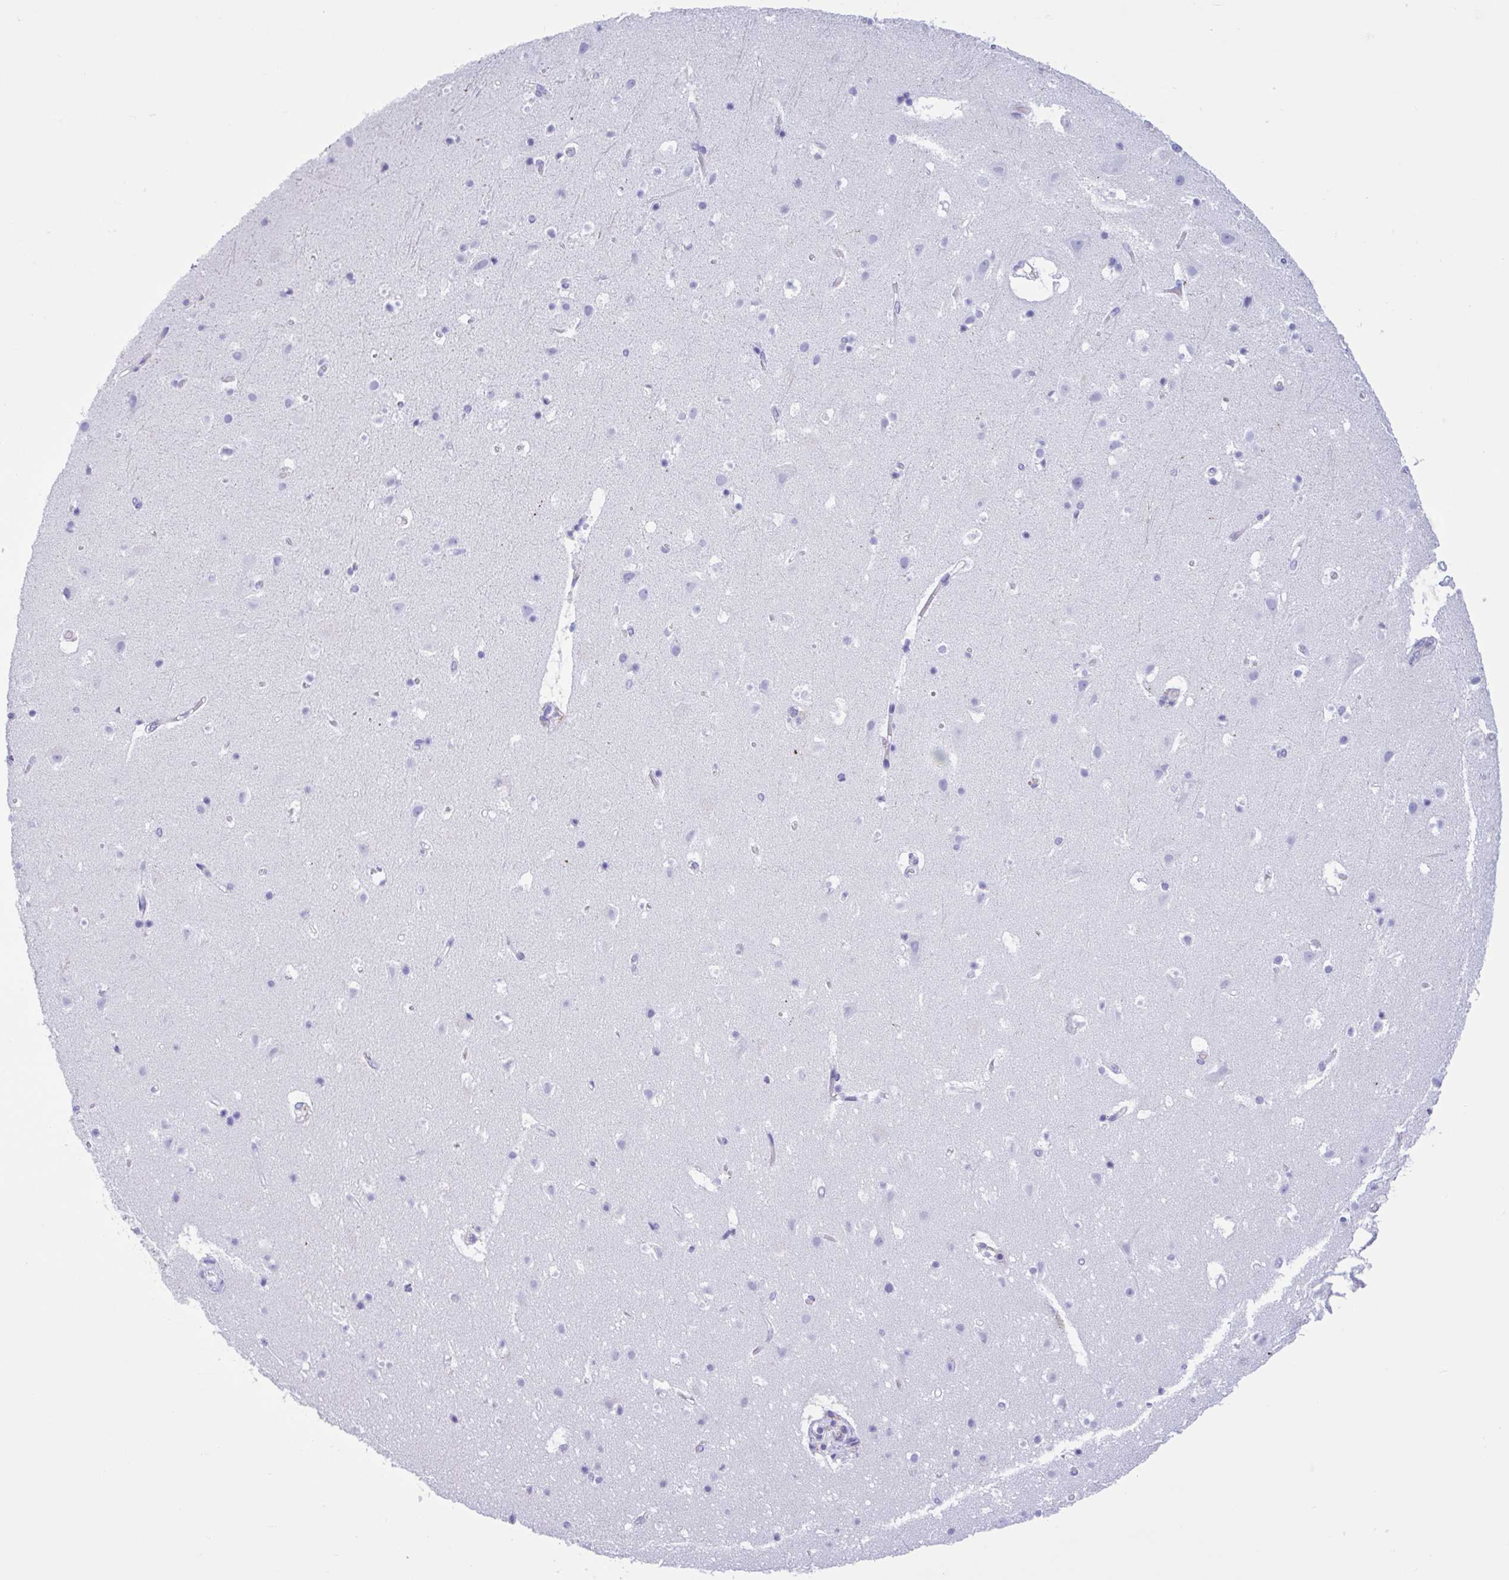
{"staining": {"intensity": "moderate", "quantity": "<25%", "location": "cytoplasmic/membranous"}, "tissue": "cerebral cortex", "cell_type": "Endothelial cells", "image_type": "normal", "snomed": [{"axis": "morphology", "description": "Normal tissue, NOS"}, {"axis": "topography", "description": "Cerebral cortex"}], "caption": "A photomicrograph showing moderate cytoplasmic/membranous staining in about <25% of endothelial cells in normal cerebral cortex, as visualized by brown immunohistochemical staining.", "gene": "LARGE2", "patient": {"sex": "female", "age": 42}}